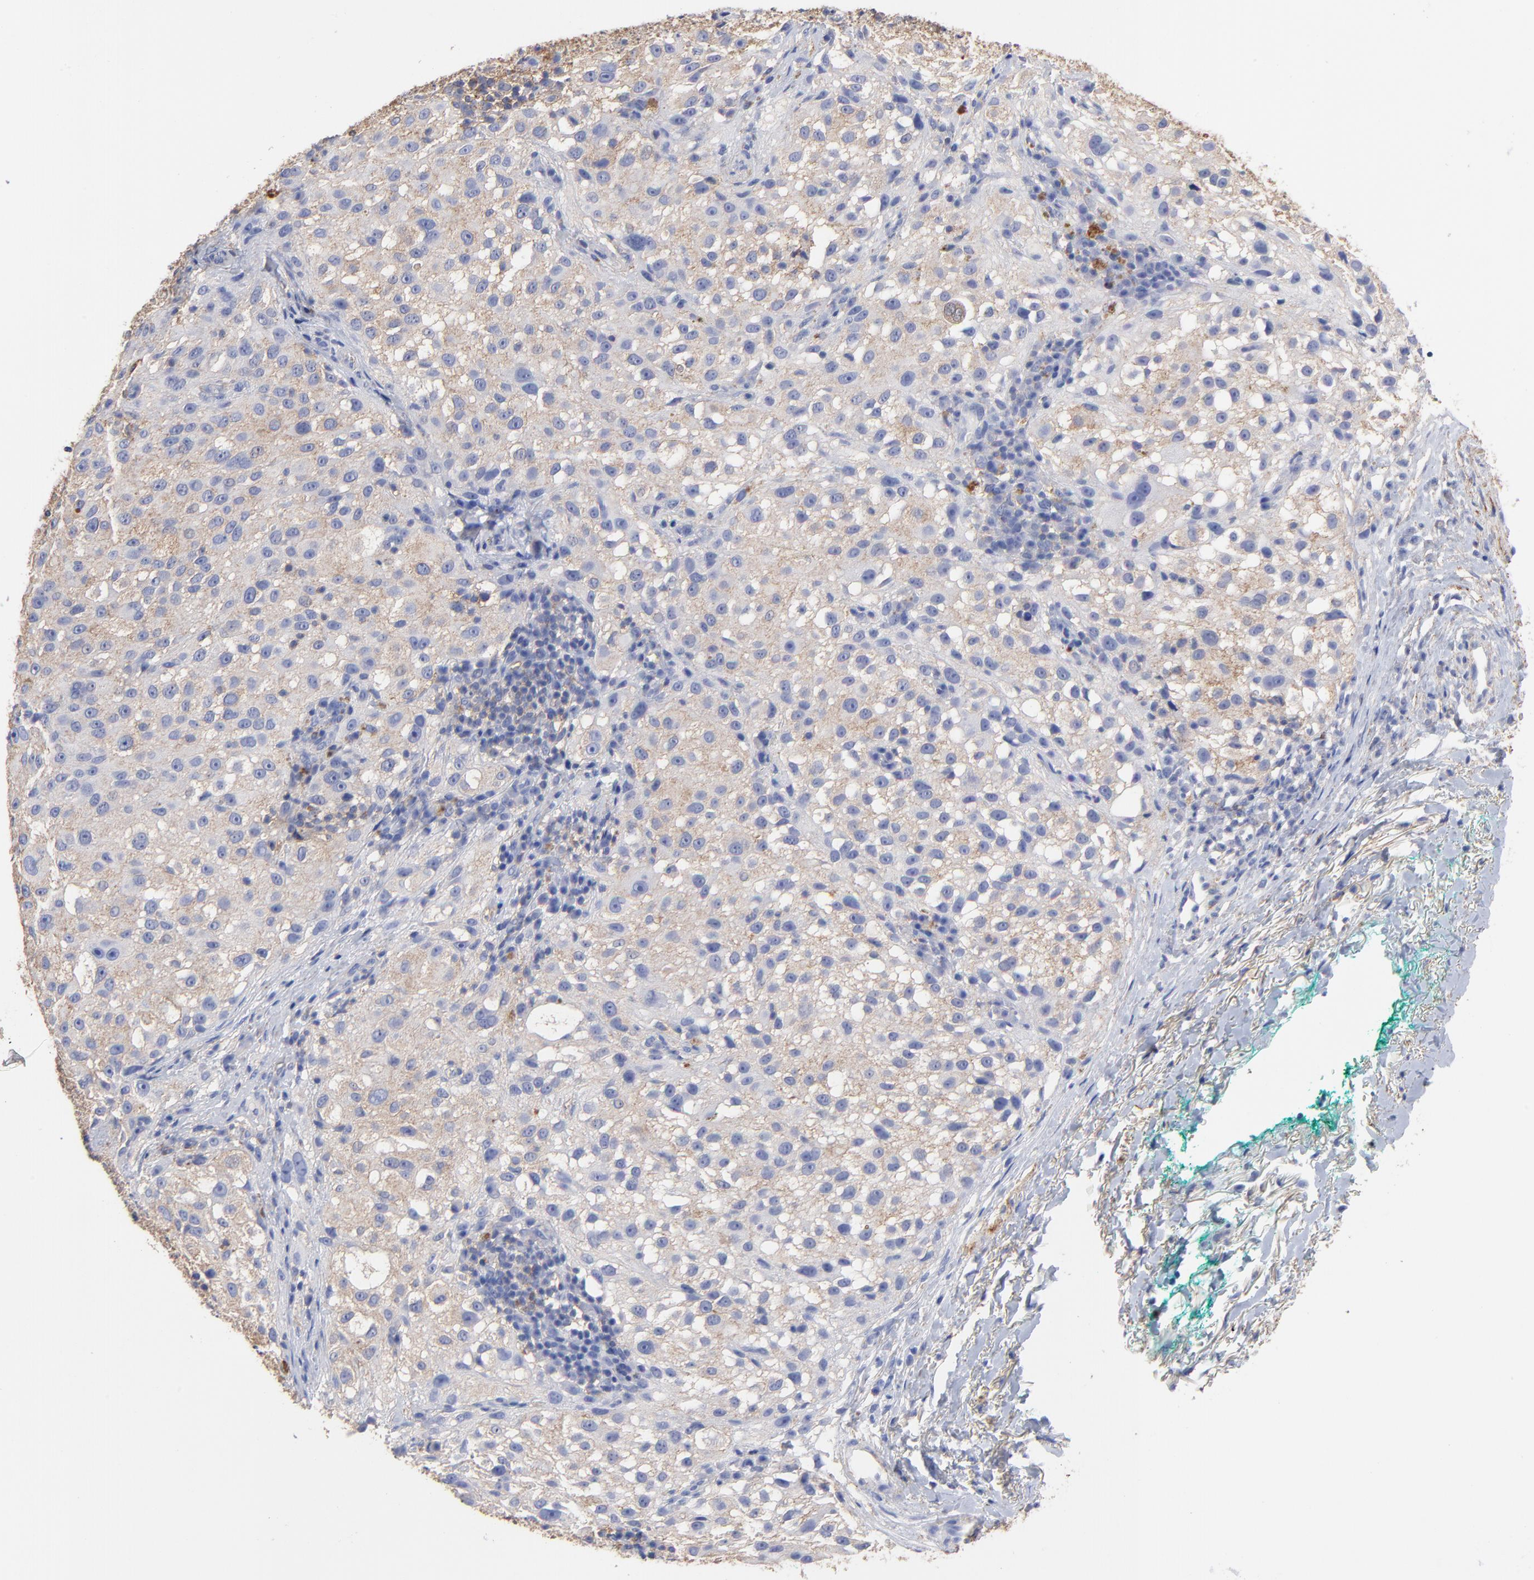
{"staining": {"intensity": "weak", "quantity": "25%-75%", "location": "cytoplasmic/membranous"}, "tissue": "melanoma", "cell_type": "Tumor cells", "image_type": "cancer", "snomed": [{"axis": "morphology", "description": "Necrosis, NOS"}, {"axis": "morphology", "description": "Malignant melanoma, NOS"}, {"axis": "topography", "description": "Skin"}], "caption": "Malignant melanoma stained with DAB (3,3'-diaminobenzidine) IHC displays low levels of weak cytoplasmic/membranous positivity in approximately 25%-75% of tumor cells. Using DAB (brown) and hematoxylin (blue) stains, captured at high magnification using brightfield microscopy.", "gene": "ASL", "patient": {"sex": "female", "age": 87}}